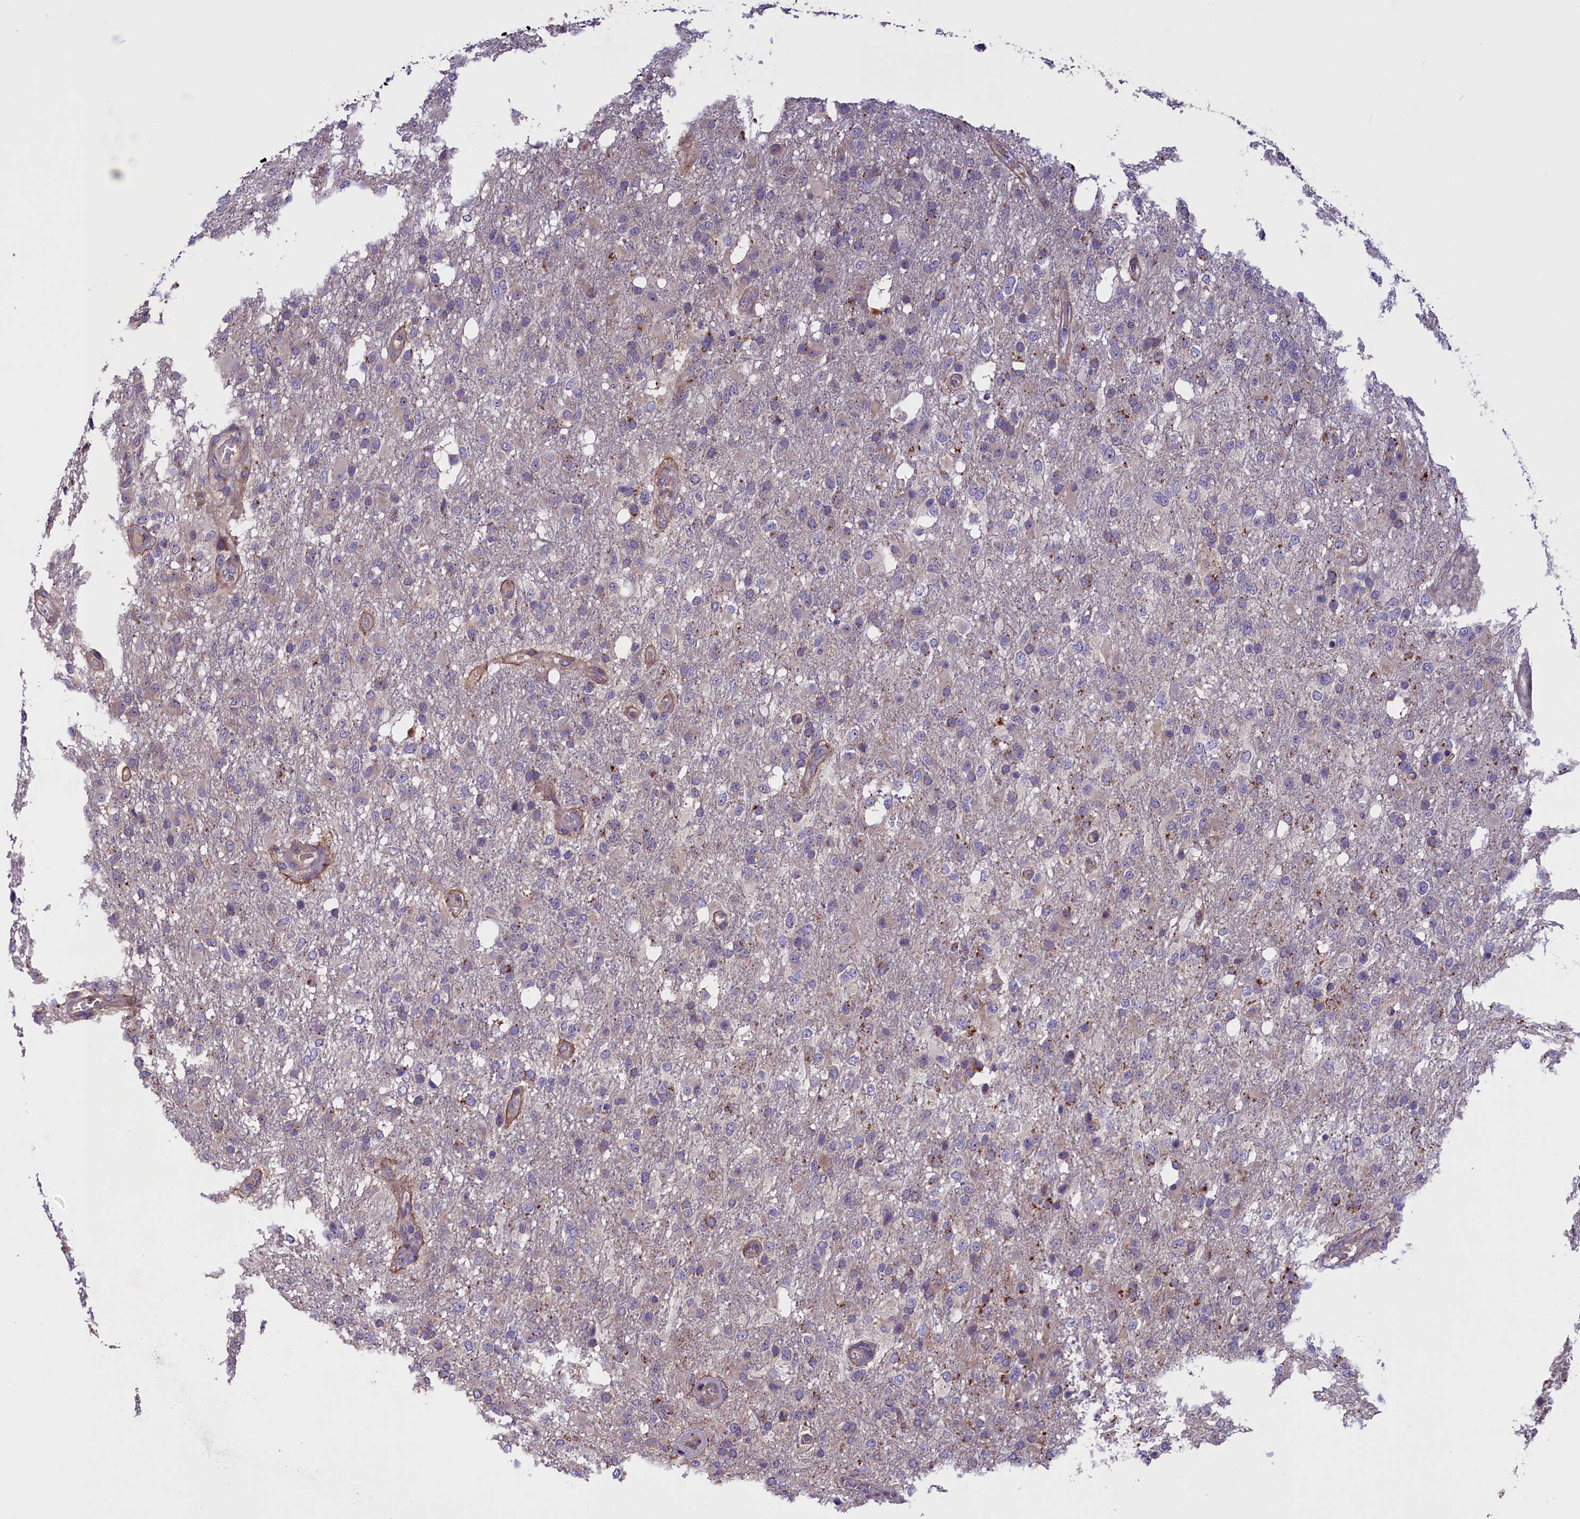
{"staining": {"intensity": "weak", "quantity": "<25%", "location": "cytoplasmic/membranous"}, "tissue": "glioma", "cell_type": "Tumor cells", "image_type": "cancer", "snomed": [{"axis": "morphology", "description": "Glioma, malignant, High grade"}, {"axis": "topography", "description": "Brain"}], "caption": "Tumor cells show no significant positivity in glioma.", "gene": "FRY", "patient": {"sex": "female", "age": 74}}